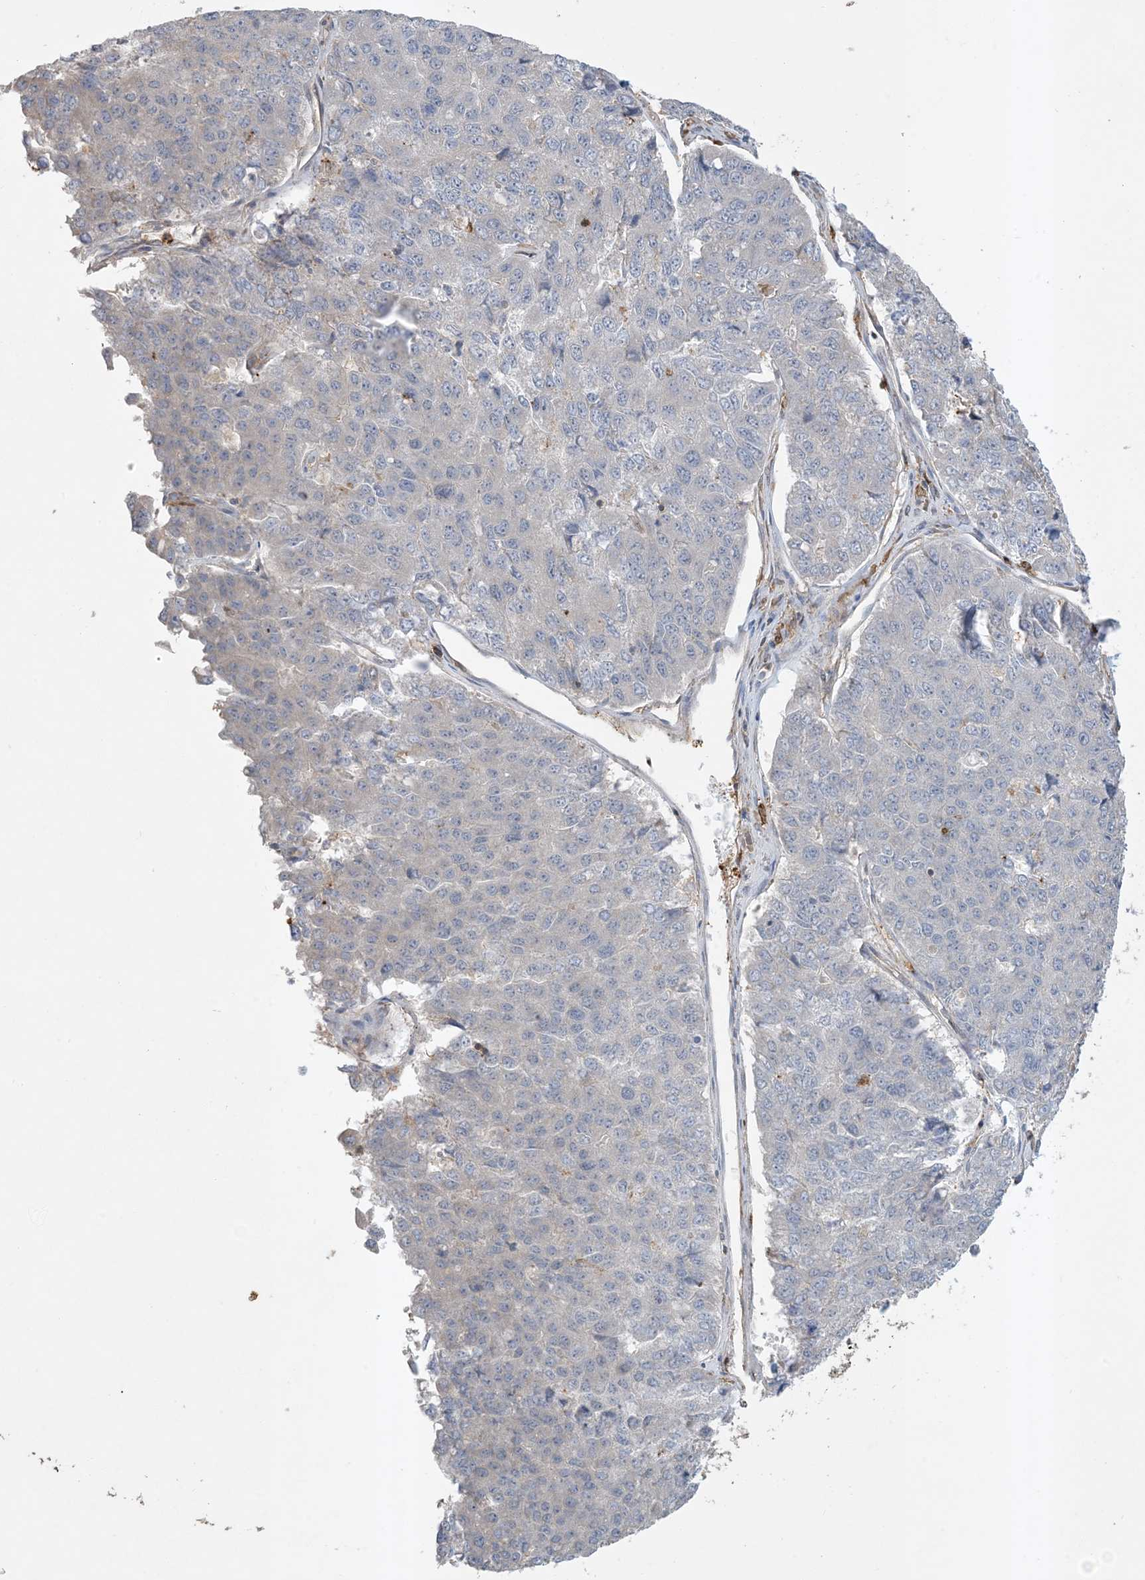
{"staining": {"intensity": "negative", "quantity": "none", "location": "none"}, "tissue": "pancreatic cancer", "cell_type": "Tumor cells", "image_type": "cancer", "snomed": [{"axis": "morphology", "description": "Adenocarcinoma, NOS"}, {"axis": "topography", "description": "Pancreas"}], "caption": "This histopathology image is of pancreatic cancer (adenocarcinoma) stained with immunohistochemistry to label a protein in brown with the nuclei are counter-stained blue. There is no staining in tumor cells.", "gene": "TMSB4X", "patient": {"sex": "male", "age": 50}}